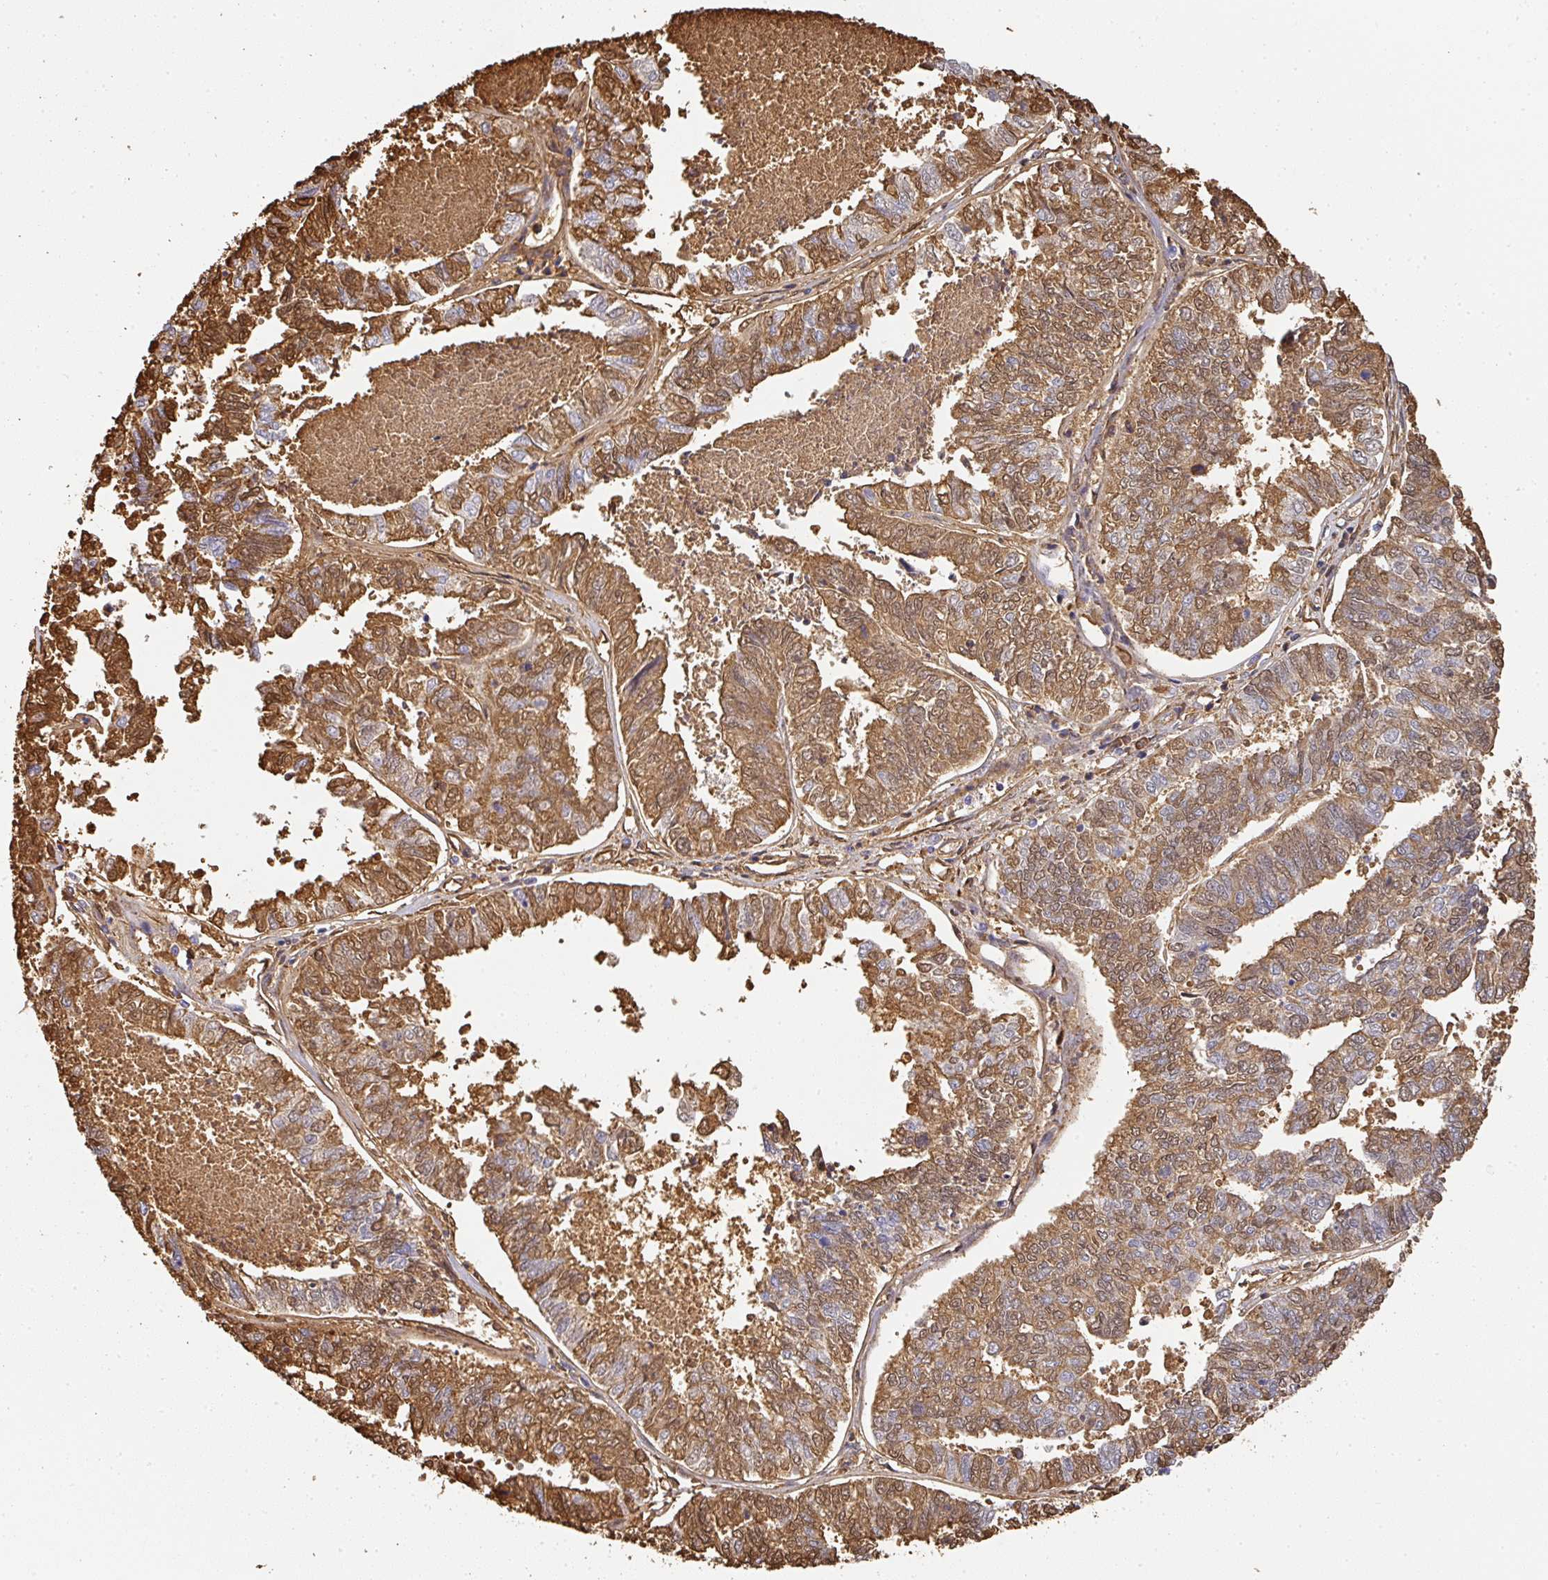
{"staining": {"intensity": "moderate", "quantity": ">75%", "location": "cytoplasmic/membranous,nuclear"}, "tissue": "endometrial cancer", "cell_type": "Tumor cells", "image_type": "cancer", "snomed": [{"axis": "morphology", "description": "Adenocarcinoma, NOS"}, {"axis": "topography", "description": "Endometrium"}], "caption": "Protein staining displays moderate cytoplasmic/membranous and nuclear expression in approximately >75% of tumor cells in endometrial cancer (adenocarcinoma).", "gene": "ALB", "patient": {"sex": "female", "age": 73}}